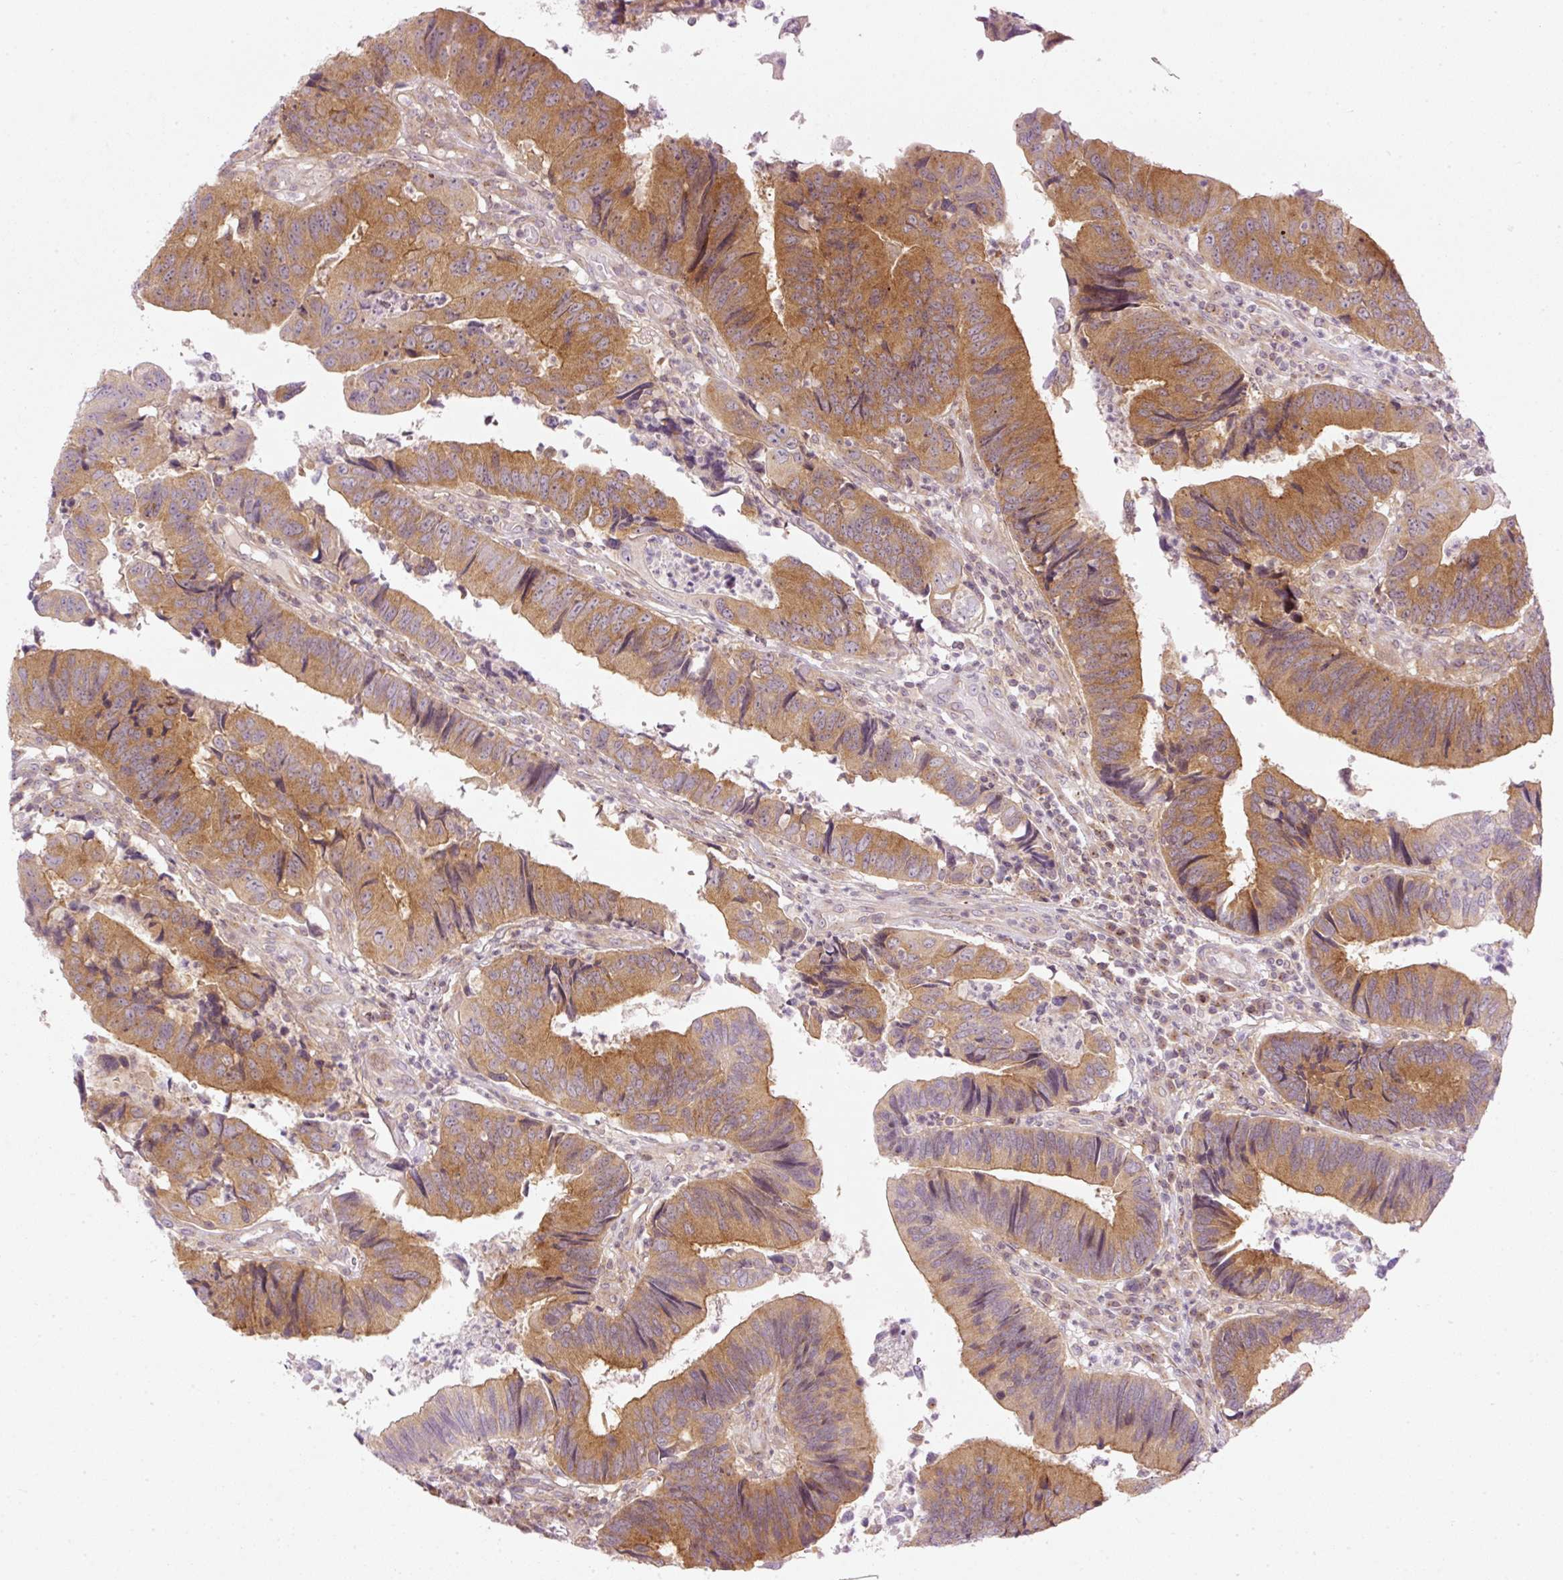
{"staining": {"intensity": "moderate", "quantity": ">75%", "location": "cytoplasmic/membranous"}, "tissue": "colorectal cancer", "cell_type": "Tumor cells", "image_type": "cancer", "snomed": [{"axis": "morphology", "description": "Adenocarcinoma, NOS"}, {"axis": "topography", "description": "Colon"}], "caption": "This is a histology image of immunohistochemistry staining of colorectal adenocarcinoma, which shows moderate positivity in the cytoplasmic/membranous of tumor cells.", "gene": "MZT2B", "patient": {"sex": "female", "age": 67}}